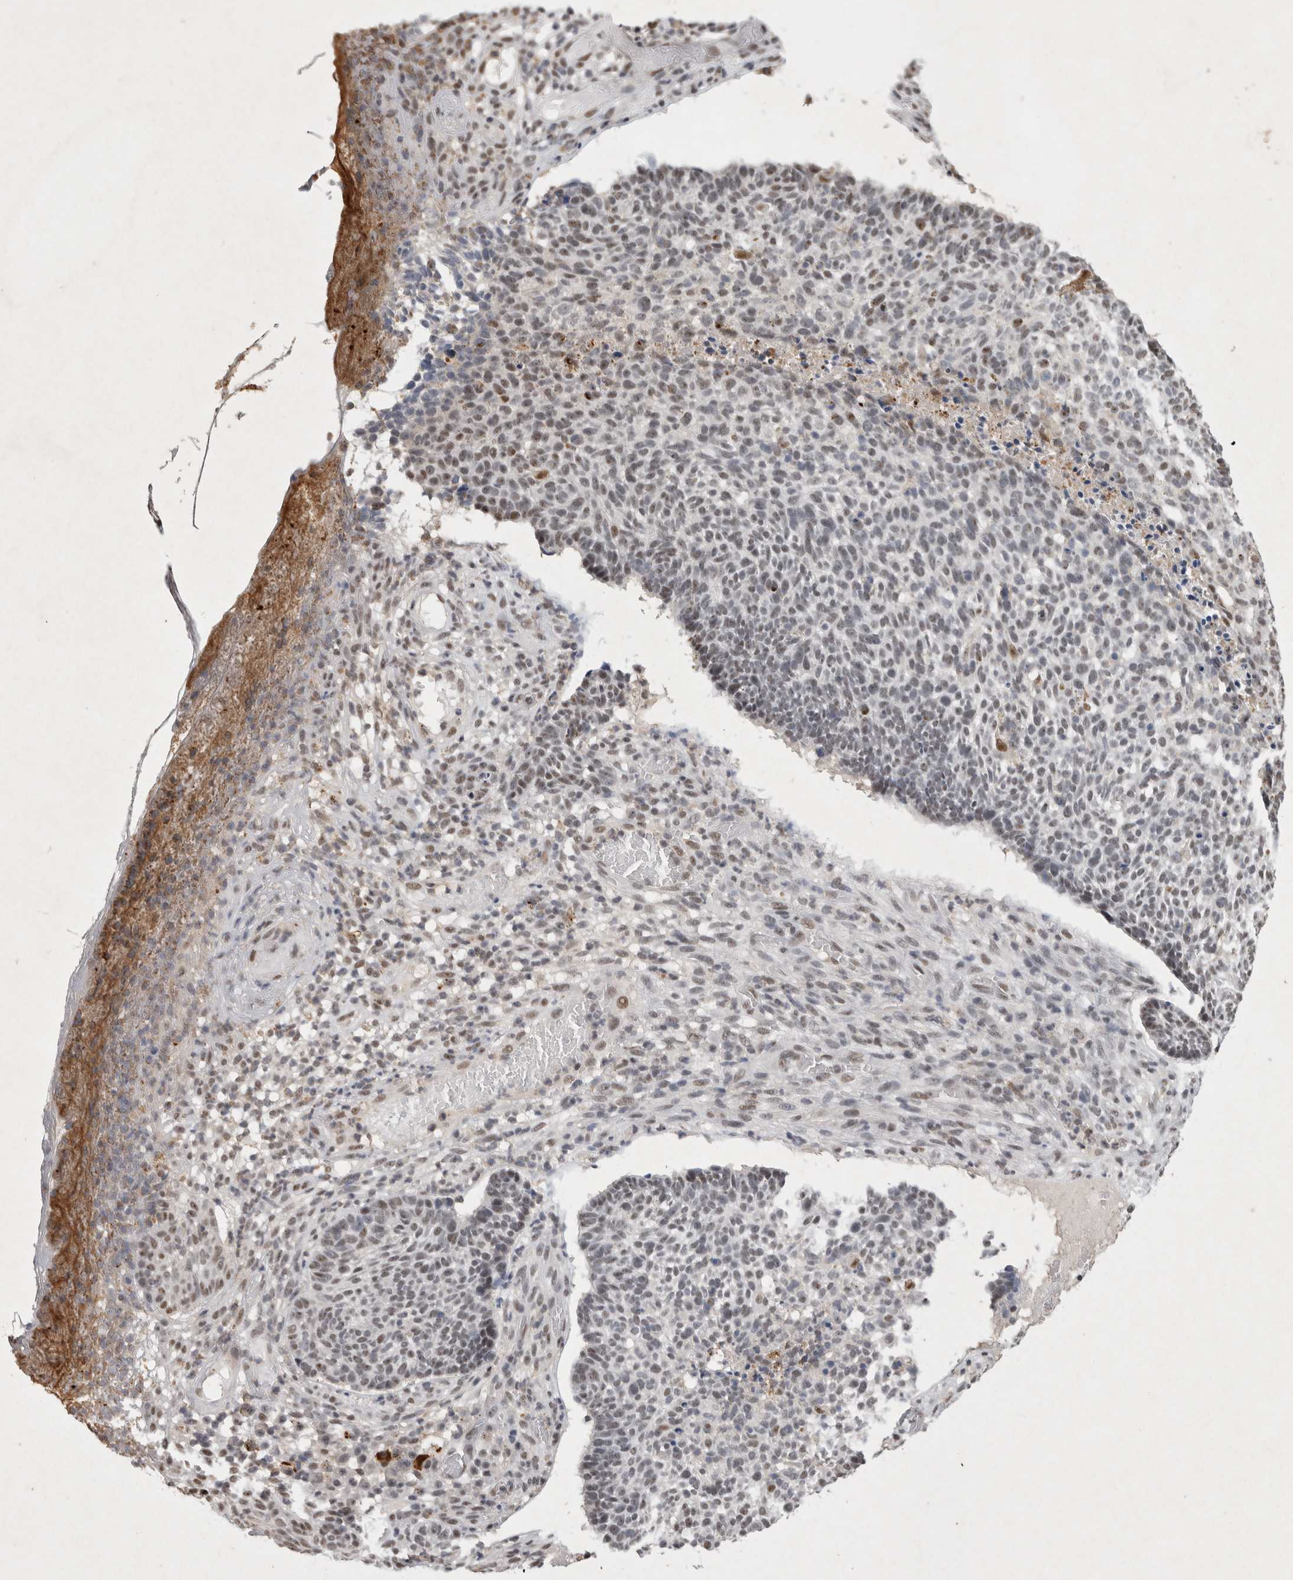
{"staining": {"intensity": "weak", "quantity": ">75%", "location": "nuclear"}, "tissue": "skin cancer", "cell_type": "Tumor cells", "image_type": "cancer", "snomed": [{"axis": "morphology", "description": "Basal cell carcinoma"}, {"axis": "topography", "description": "Skin"}], "caption": "This histopathology image demonstrates immunohistochemistry staining of basal cell carcinoma (skin), with low weak nuclear staining in about >75% of tumor cells.", "gene": "XRCC5", "patient": {"sex": "male", "age": 85}}